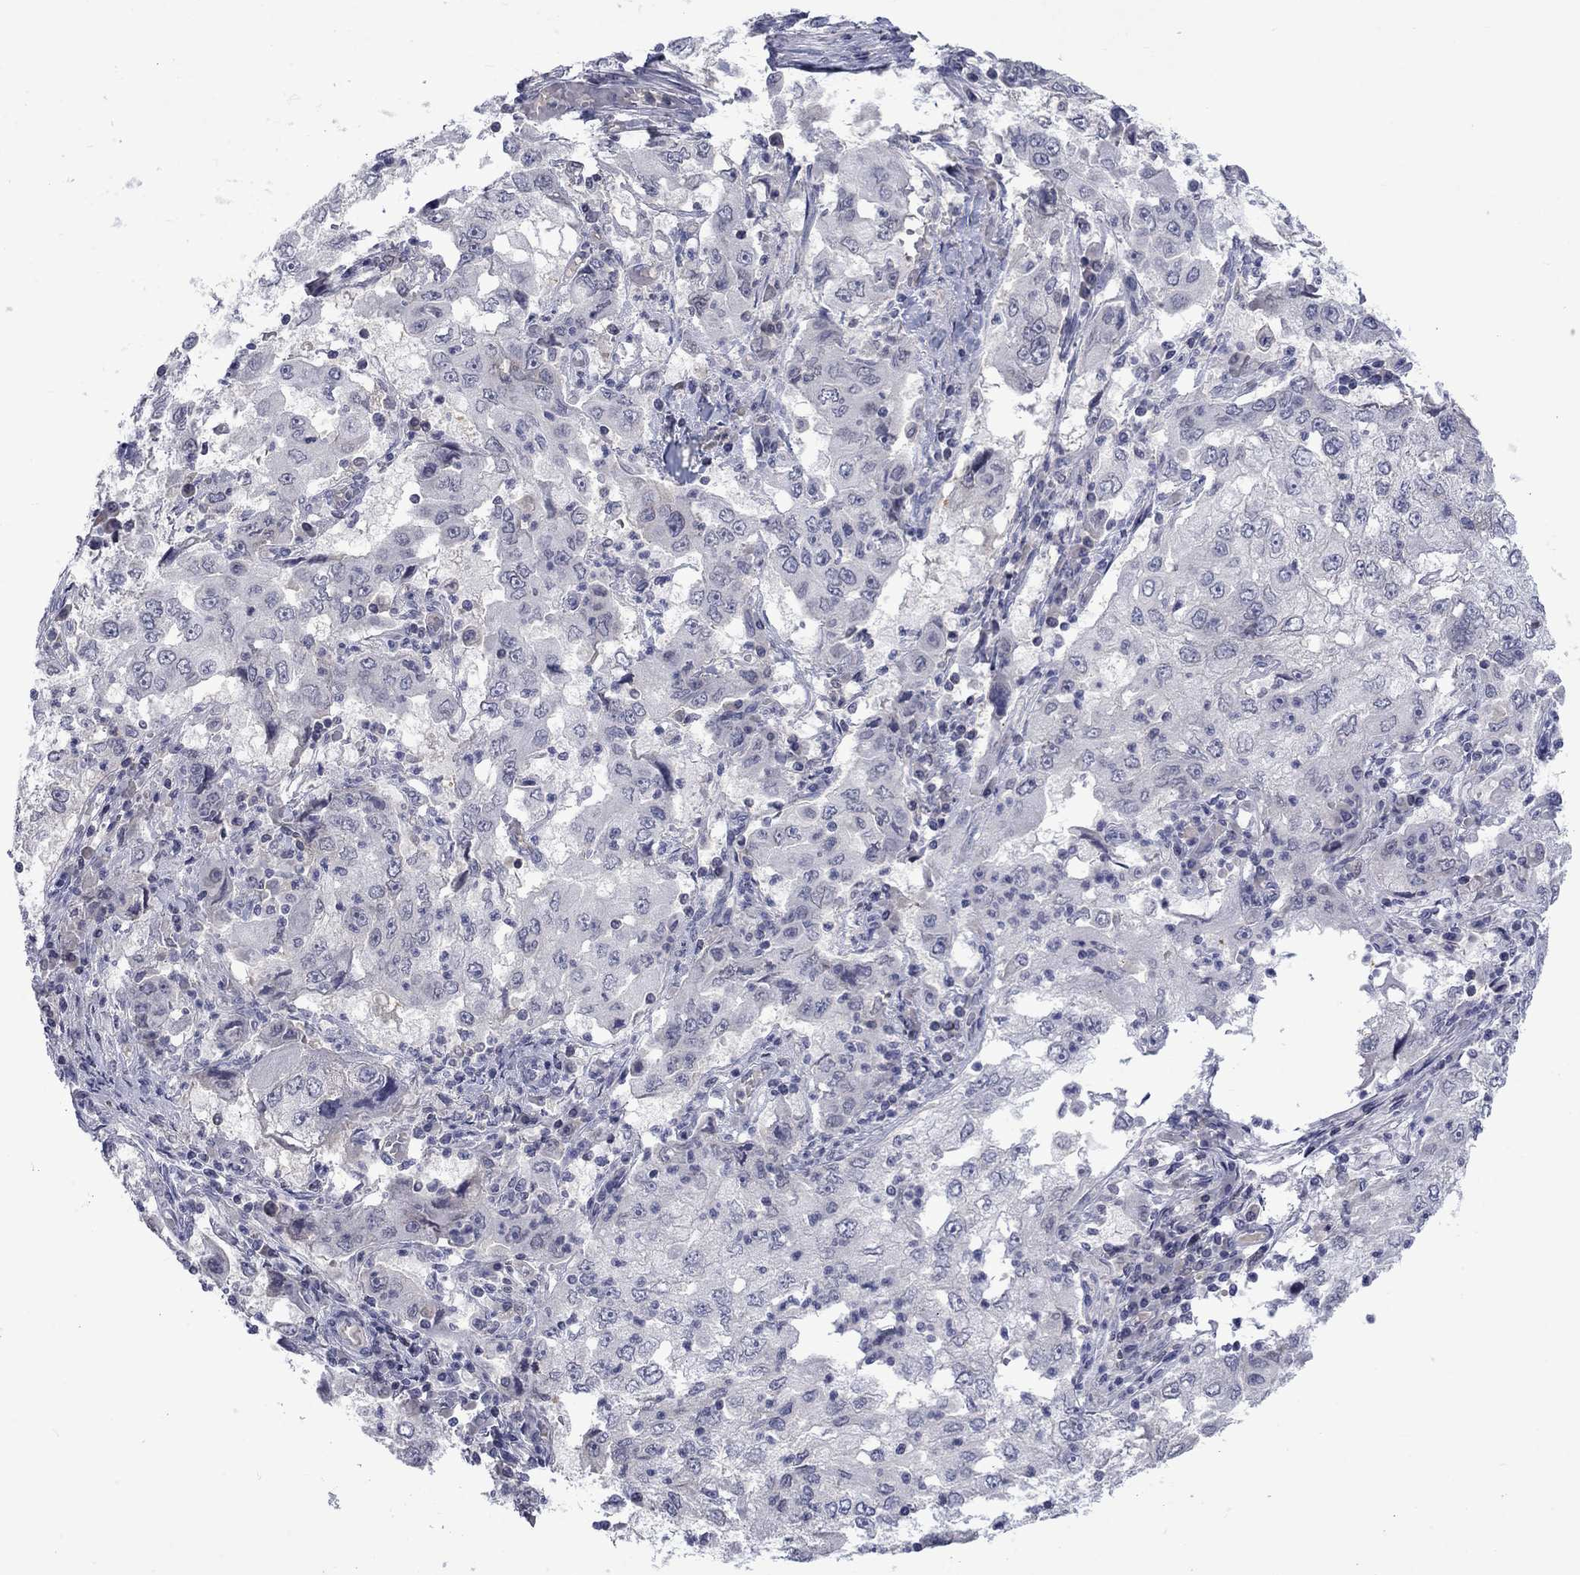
{"staining": {"intensity": "negative", "quantity": "none", "location": "none"}, "tissue": "cervical cancer", "cell_type": "Tumor cells", "image_type": "cancer", "snomed": [{"axis": "morphology", "description": "Squamous cell carcinoma, NOS"}, {"axis": "topography", "description": "Cervix"}], "caption": "Immunohistochemistry (IHC) image of human squamous cell carcinoma (cervical) stained for a protein (brown), which exhibits no expression in tumor cells.", "gene": "NSMF", "patient": {"sex": "female", "age": 36}}